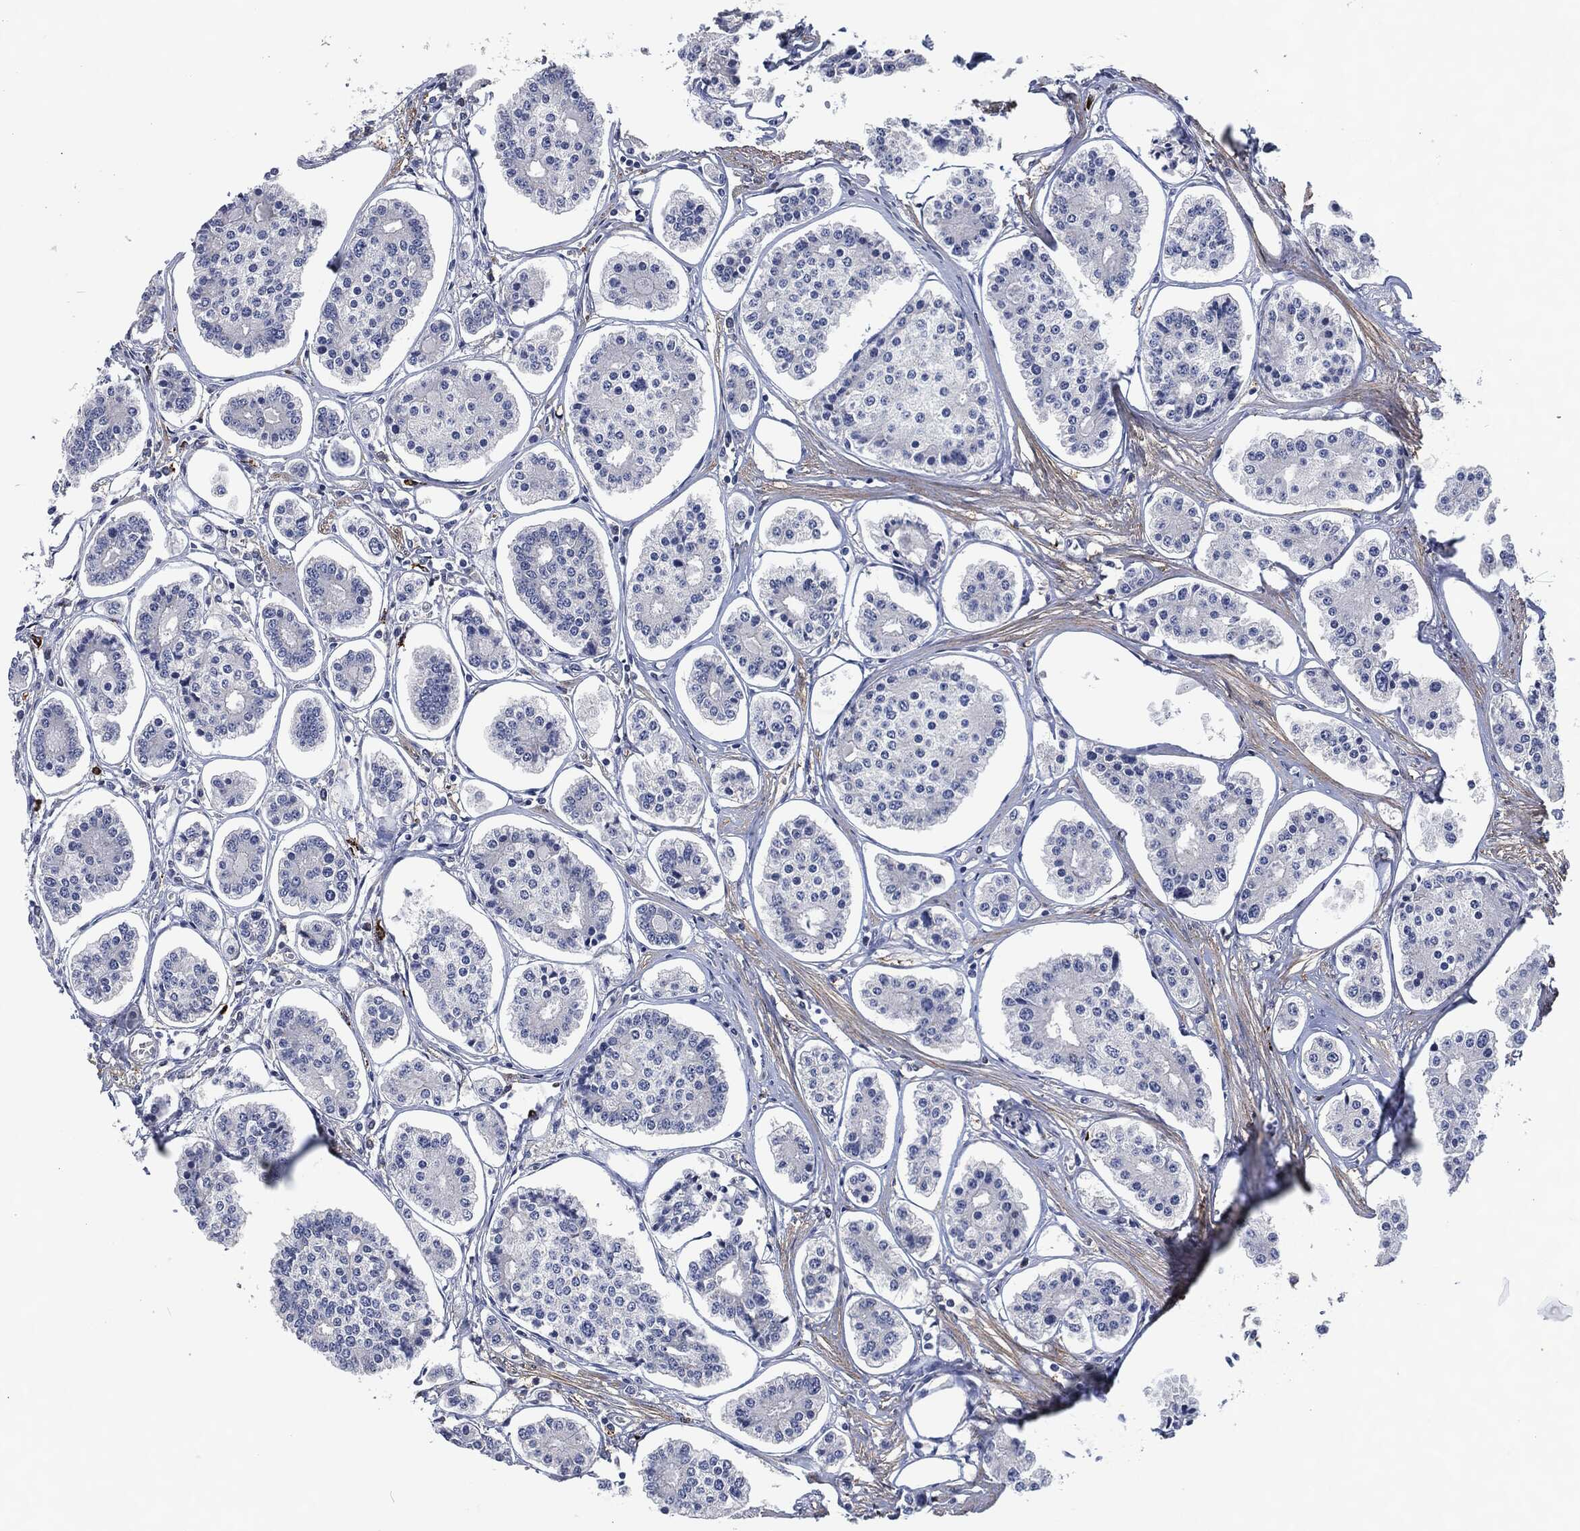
{"staining": {"intensity": "negative", "quantity": "none", "location": "none"}, "tissue": "carcinoid", "cell_type": "Tumor cells", "image_type": "cancer", "snomed": [{"axis": "morphology", "description": "Carcinoid, malignant, NOS"}, {"axis": "topography", "description": "Small intestine"}], "caption": "Immunohistochemical staining of human malignant carcinoid displays no significant positivity in tumor cells. (Immunohistochemistry (ihc), brightfield microscopy, high magnification).", "gene": "MPO", "patient": {"sex": "female", "age": 65}}